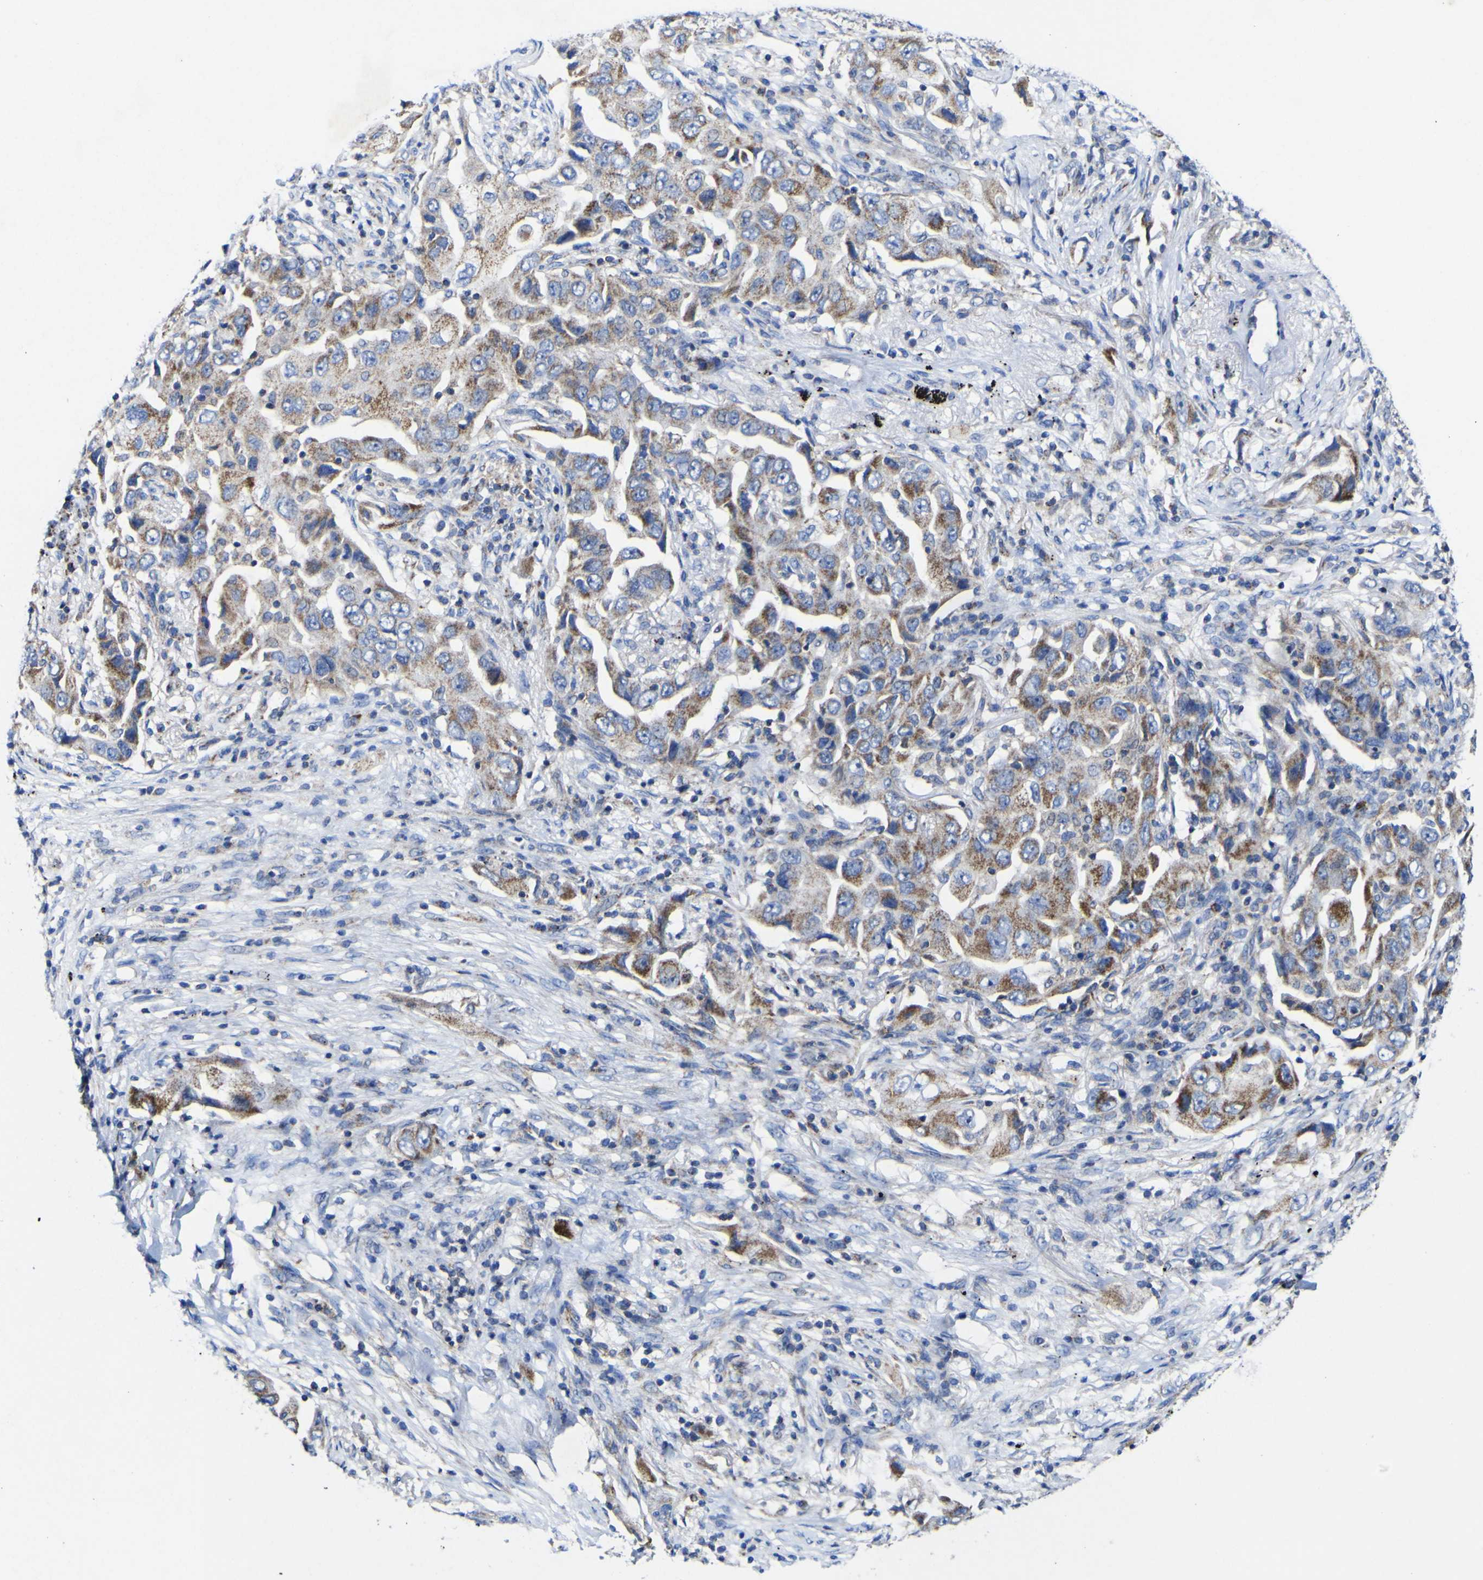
{"staining": {"intensity": "moderate", "quantity": ">75%", "location": "cytoplasmic/membranous"}, "tissue": "lung cancer", "cell_type": "Tumor cells", "image_type": "cancer", "snomed": [{"axis": "morphology", "description": "Adenocarcinoma, NOS"}, {"axis": "topography", "description": "Lung"}], "caption": "About >75% of tumor cells in lung cancer (adenocarcinoma) display moderate cytoplasmic/membranous protein staining as visualized by brown immunohistochemical staining.", "gene": "CCDC90B", "patient": {"sex": "female", "age": 65}}